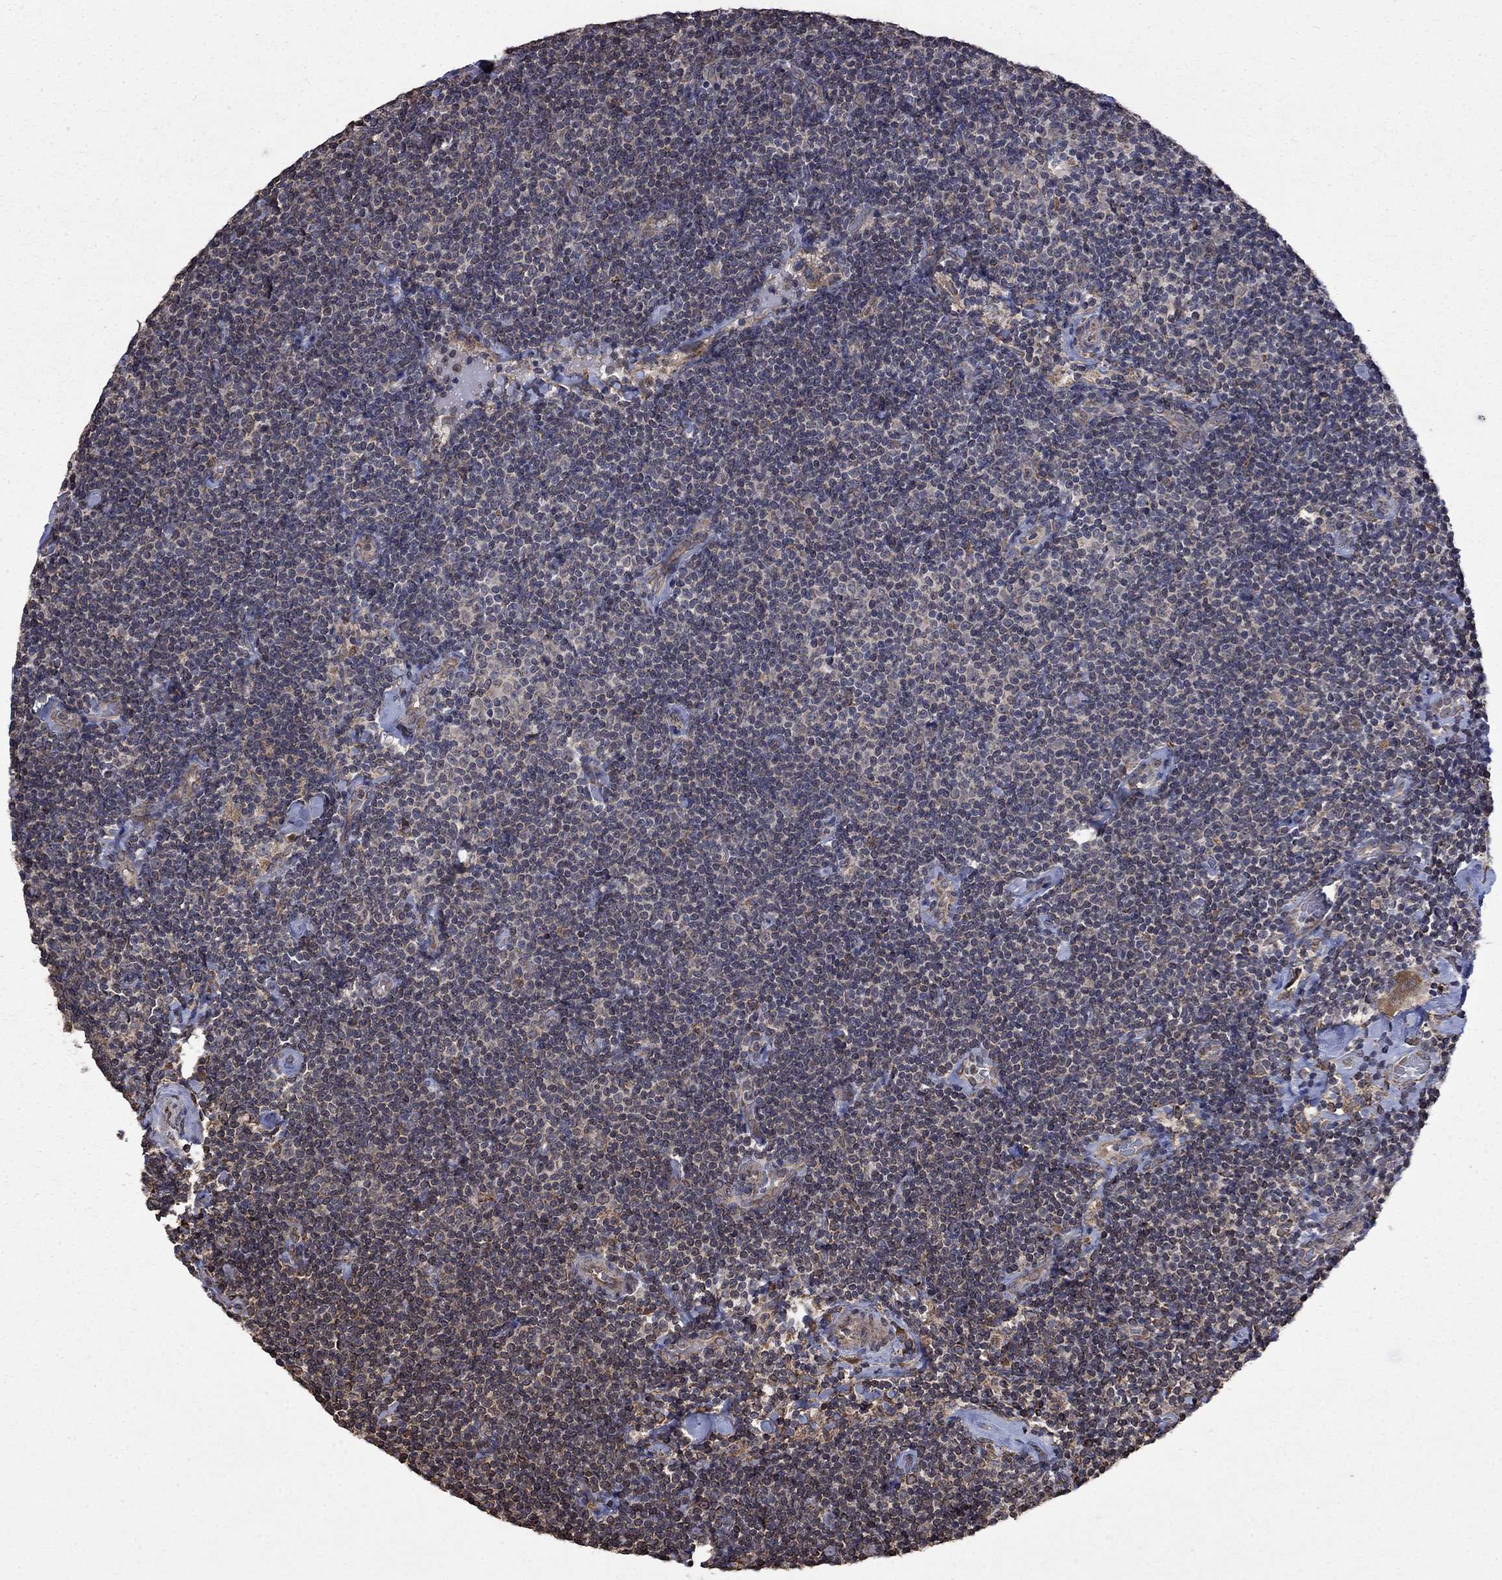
{"staining": {"intensity": "negative", "quantity": "none", "location": "none"}, "tissue": "lymphoma", "cell_type": "Tumor cells", "image_type": "cancer", "snomed": [{"axis": "morphology", "description": "Malignant lymphoma, non-Hodgkin's type, Low grade"}, {"axis": "topography", "description": "Lymph node"}], "caption": "The immunohistochemistry (IHC) image has no significant expression in tumor cells of lymphoma tissue.", "gene": "ESRRA", "patient": {"sex": "male", "age": 81}}